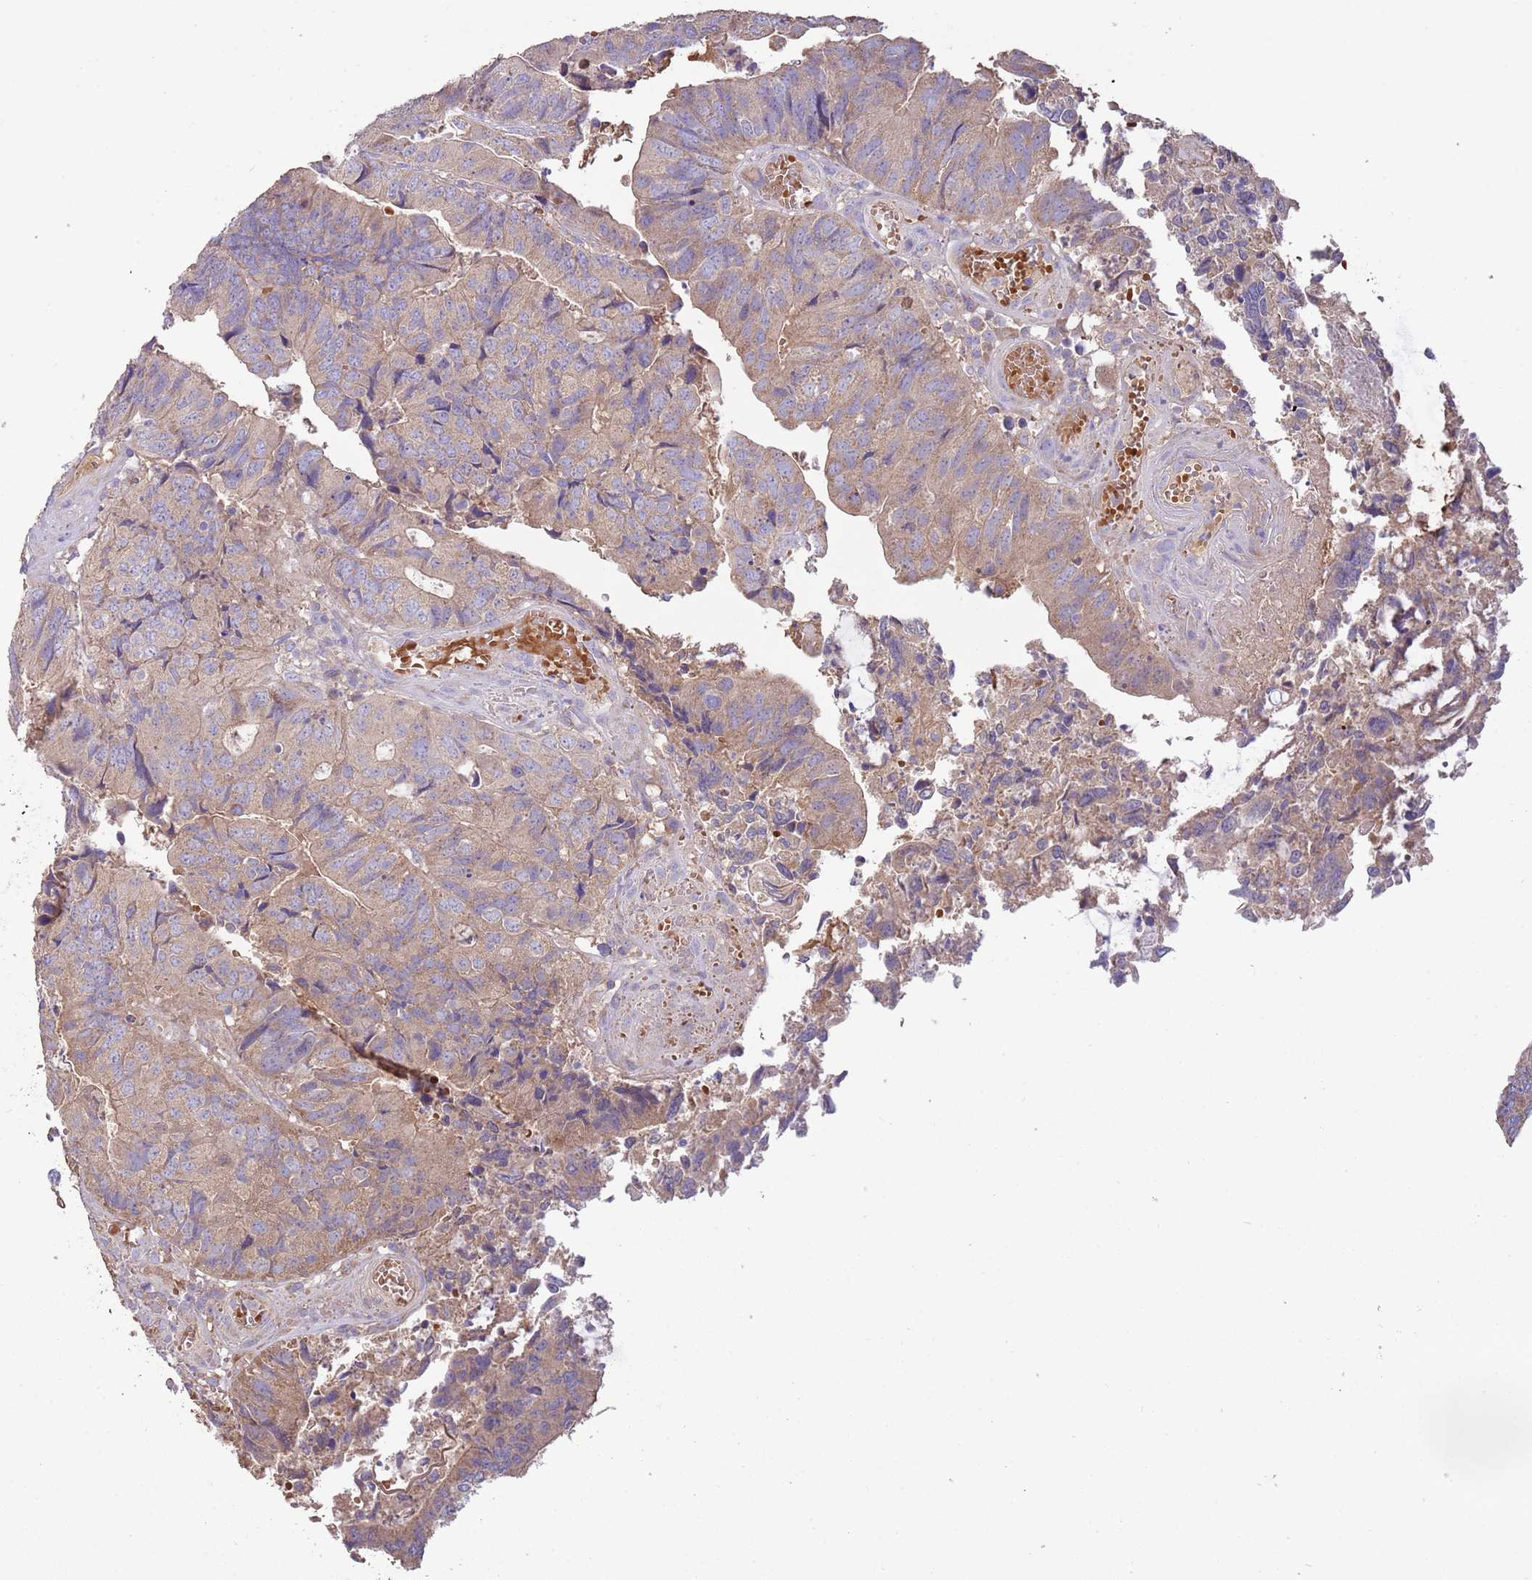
{"staining": {"intensity": "weak", "quantity": ">75%", "location": "cytoplasmic/membranous"}, "tissue": "colorectal cancer", "cell_type": "Tumor cells", "image_type": "cancer", "snomed": [{"axis": "morphology", "description": "Adenocarcinoma, NOS"}, {"axis": "topography", "description": "Colon"}], "caption": "Protein expression analysis of human adenocarcinoma (colorectal) reveals weak cytoplasmic/membranous positivity in about >75% of tumor cells.", "gene": "TRMO", "patient": {"sex": "female", "age": 67}}